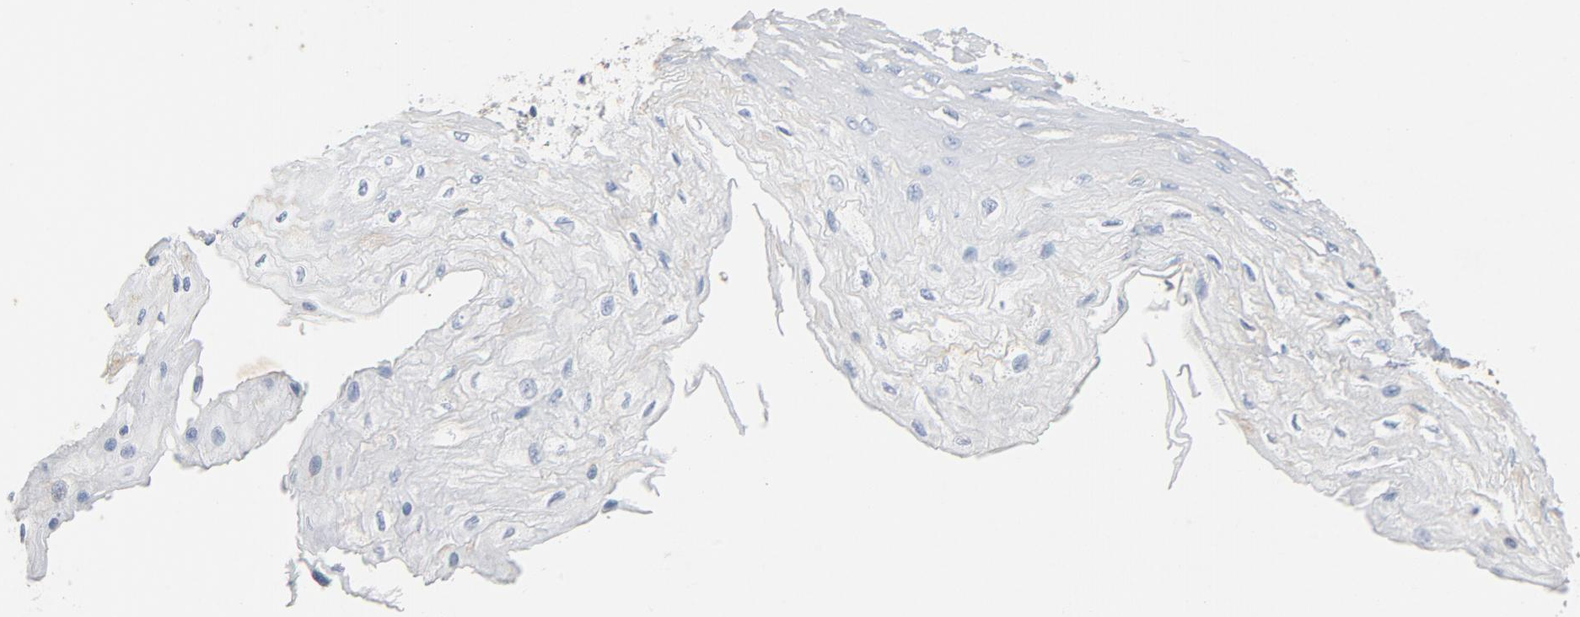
{"staining": {"intensity": "negative", "quantity": "none", "location": "none"}, "tissue": "esophagus", "cell_type": "Squamous epithelial cells", "image_type": "normal", "snomed": [{"axis": "morphology", "description": "Normal tissue, NOS"}, {"axis": "topography", "description": "Esophagus"}], "caption": "Micrograph shows no protein expression in squamous epithelial cells of benign esophagus. The staining was performed using DAB (3,3'-diaminobenzidine) to visualize the protein expression in brown, while the nuclei were stained in blue with hematoxylin (Magnification: 20x).", "gene": "PTPRB", "patient": {"sex": "female", "age": 72}}